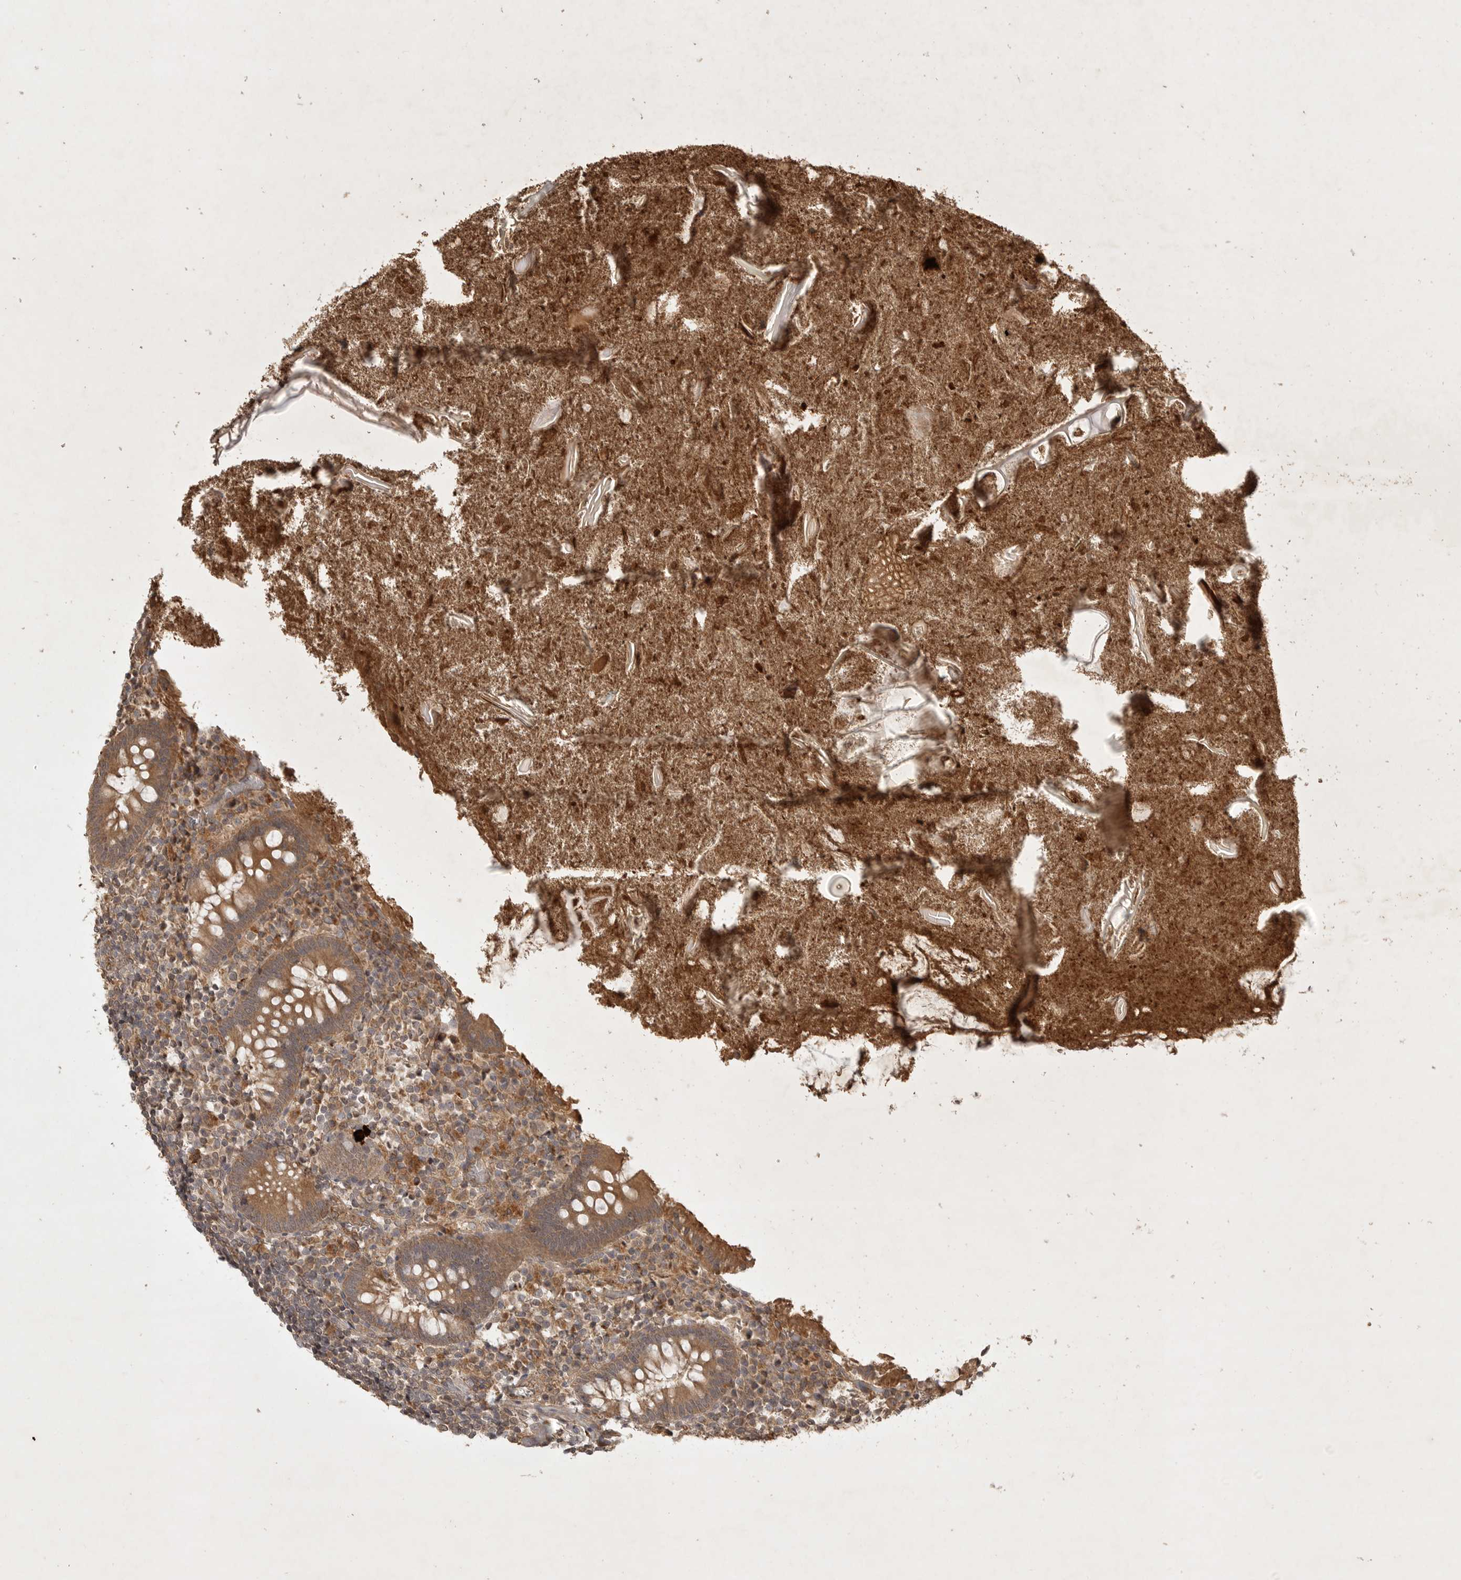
{"staining": {"intensity": "moderate", "quantity": ">75%", "location": "cytoplasmic/membranous"}, "tissue": "appendix", "cell_type": "Glandular cells", "image_type": "normal", "snomed": [{"axis": "morphology", "description": "Normal tissue, NOS"}, {"axis": "topography", "description": "Appendix"}], "caption": "Immunohistochemistry (IHC) histopathology image of benign human appendix stained for a protein (brown), which exhibits medium levels of moderate cytoplasmic/membranous staining in approximately >75% of glandular cells.", "gene": "ZNF232", "patient": {"sex": "female", "age": 17}}